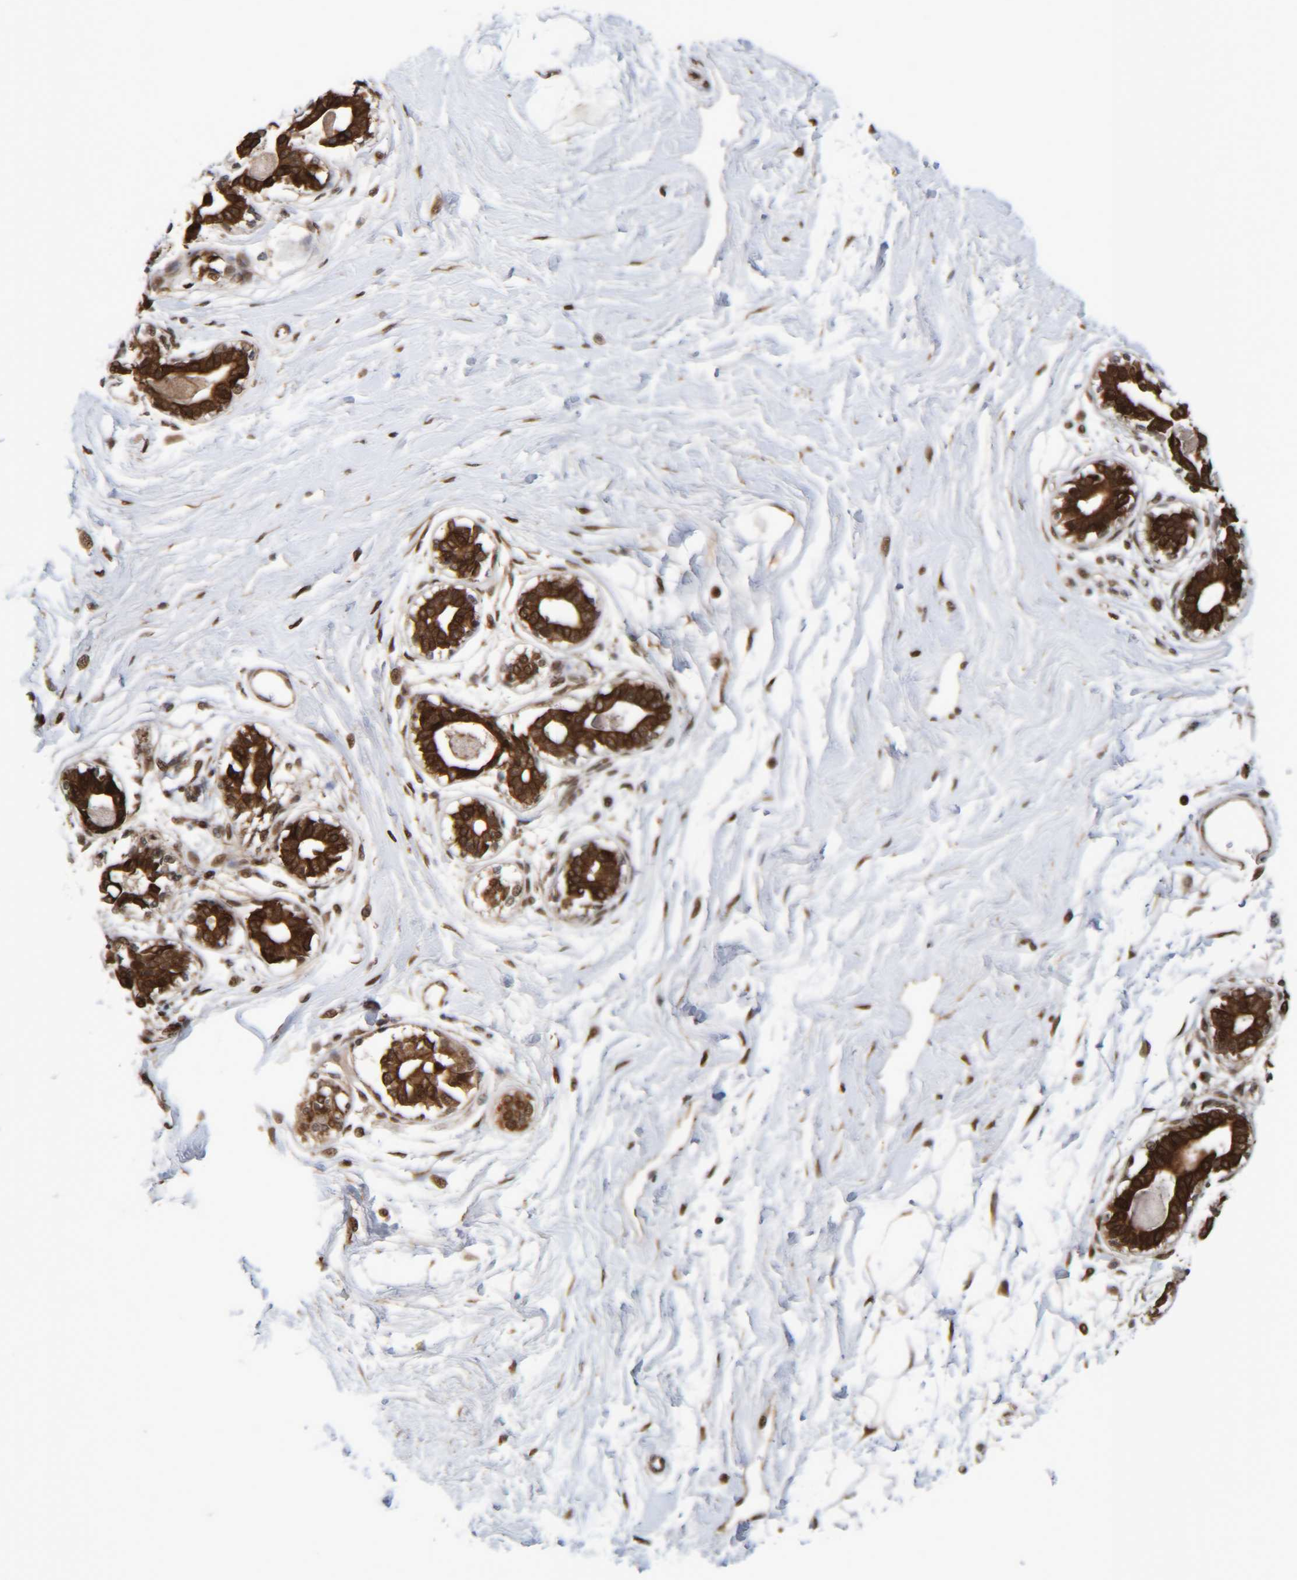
{"staining": {"intensity": "moderate", "quantity": "25%-75%", "location": "cytoplasmic/membranous"}, "tissue": "breast", "cell_type": "Adipocytes", "image_type": "normal", "snomed": [{"axis": "morphology", "description": "Normal tissue, NOS"}, {"axis": "topography", "description": "Breast"}], "caption": "Immunohistochemistry (IHC) image of normal breast stained for a protein (brown), which exhibits medium levels of moderate cytoplasmic/membranous expression in about 25%-75% of adipocytes.", "gene": "CCDC57", "patient": {"sex": "female", "age": 45}}